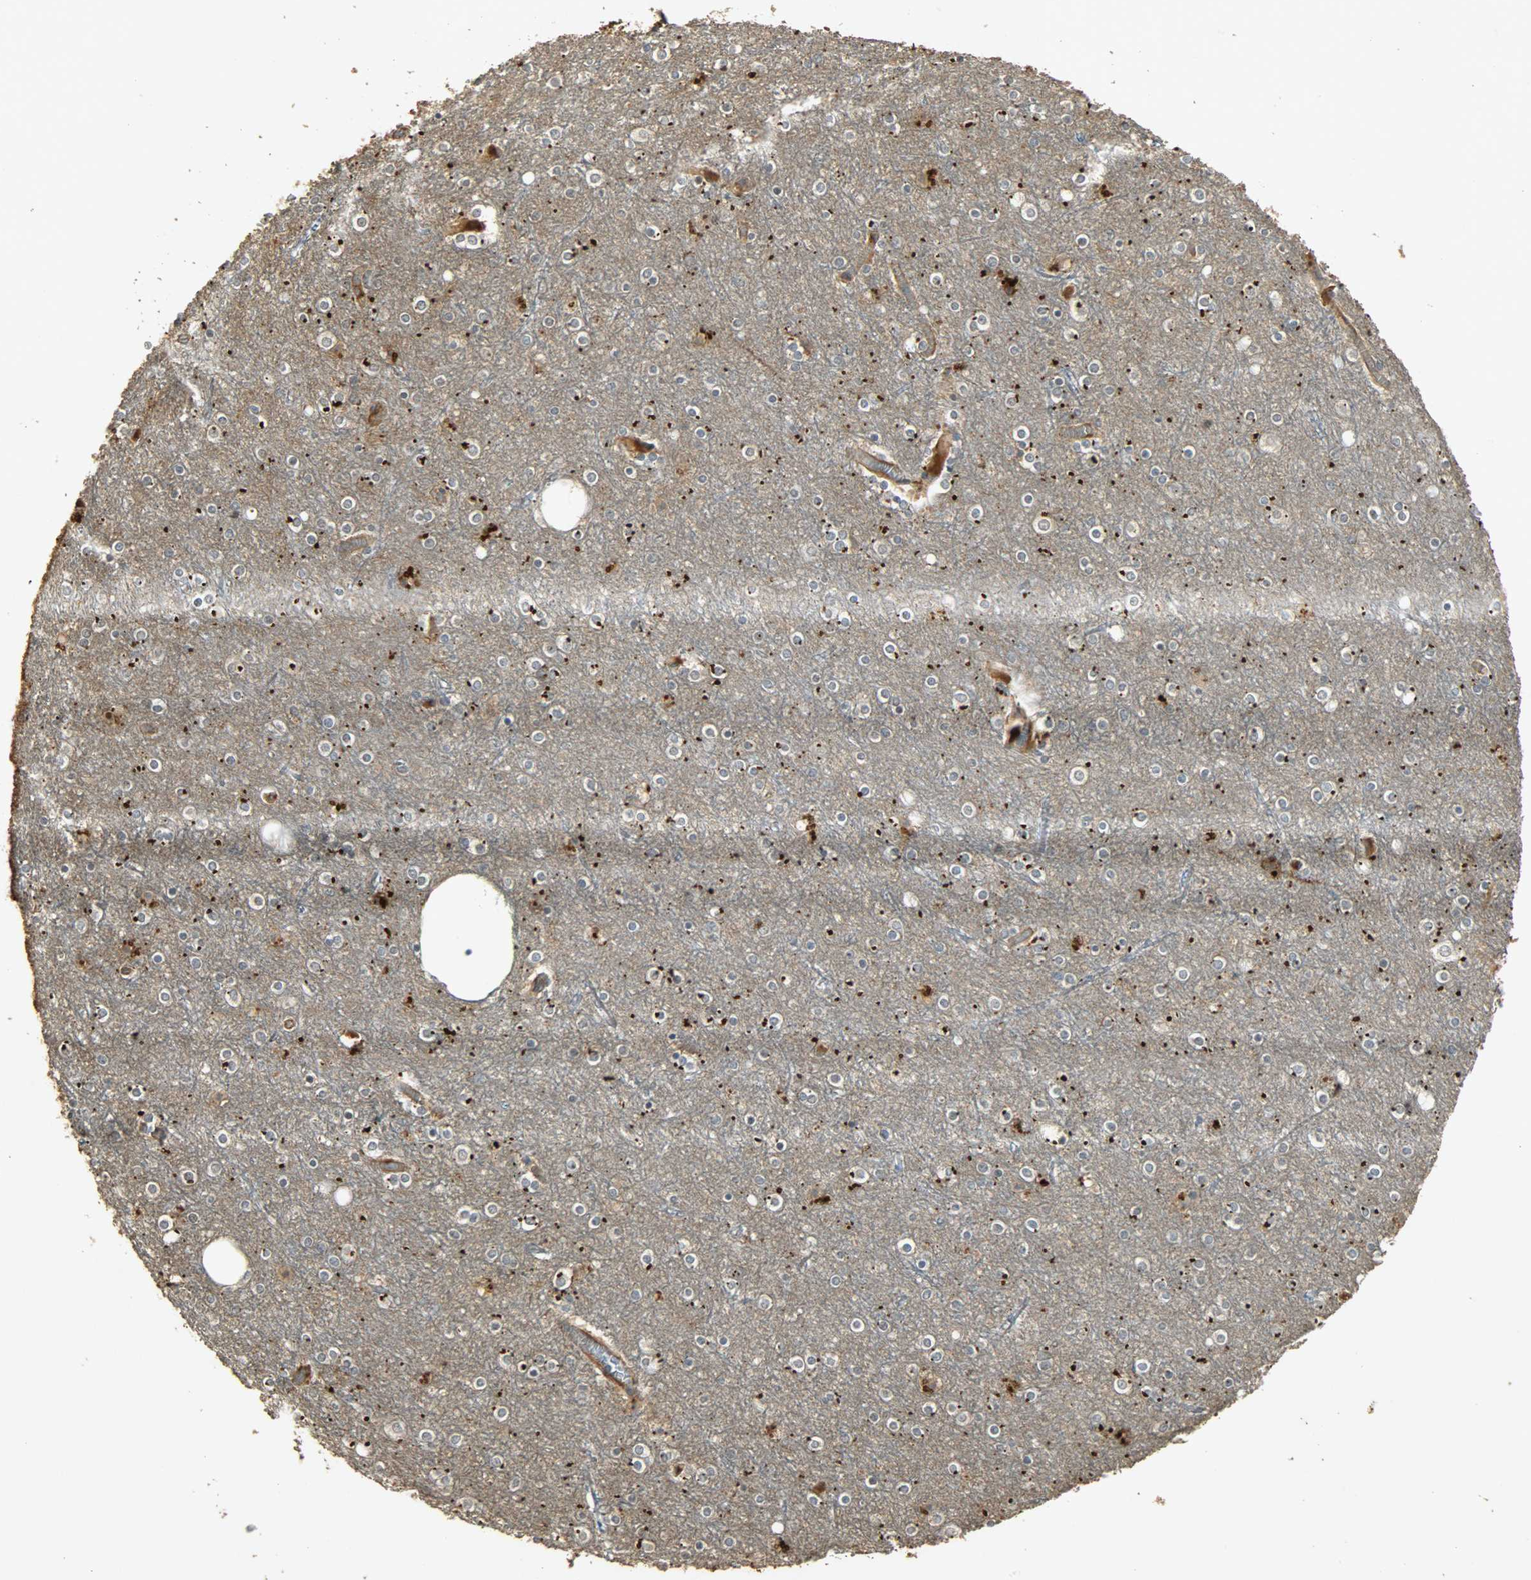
{"staining": {"intensity": "negative", "quantity": "none", "location": "none"}, "tissue": "cerebral cortex", "cell_type": "Endothelial cells", "image_type": "normal", "snomed": [{"axis": "morphology", "description": "Normal tissue, NOS"}, {"axis": "topography", "description": "Cerebral cortex"}], "caption": "DAB immunohistochemical staining of benign human cerebral cortex displays no significant staining in endothelial cells.", "gene": "ATP2B1", "patient": {"sex": "female", "age": 54}}